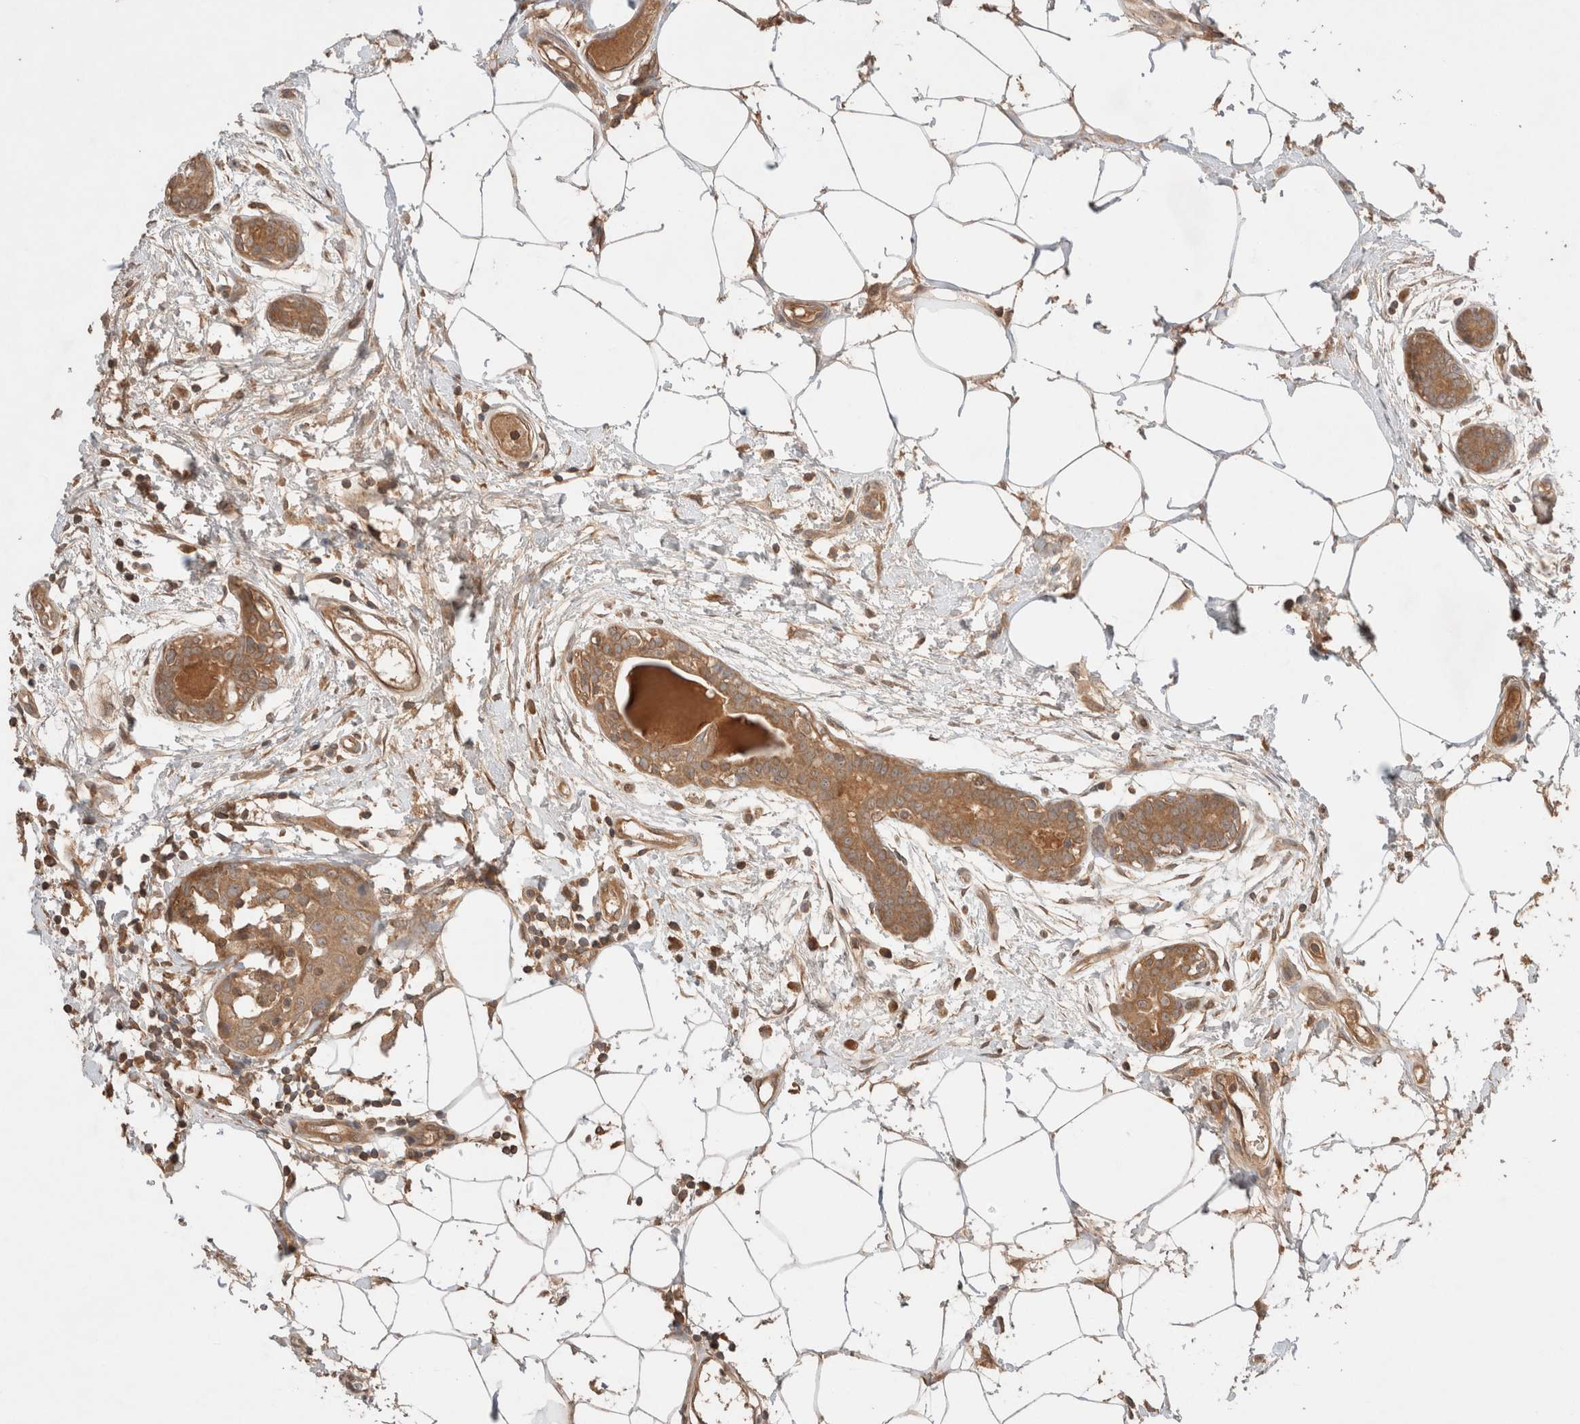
{"staining": {"intensity": "moderate", "quantity": ">75%", "location": "cytoplasmic/membranous"}, "tissue": "breast cancer", "cell_type": "Tumor cells", "image_type": "cancer", "snomed": [{"axis": "morphology", "description": "Normal tissue, NOS"}, {"axis": "morphology", "description": "Duct carcinoma"}, {"axis": "topography", "description": "Breast"}], "caption": "A micrograph of human breast cancer (invasive ductal carcinoma) stained for a protein reveals moderate cytoplasmic/membranous brown staining in tumor cells.", "gene": "CARNMT1", "patient": {"sex": "female", "age": 37}}